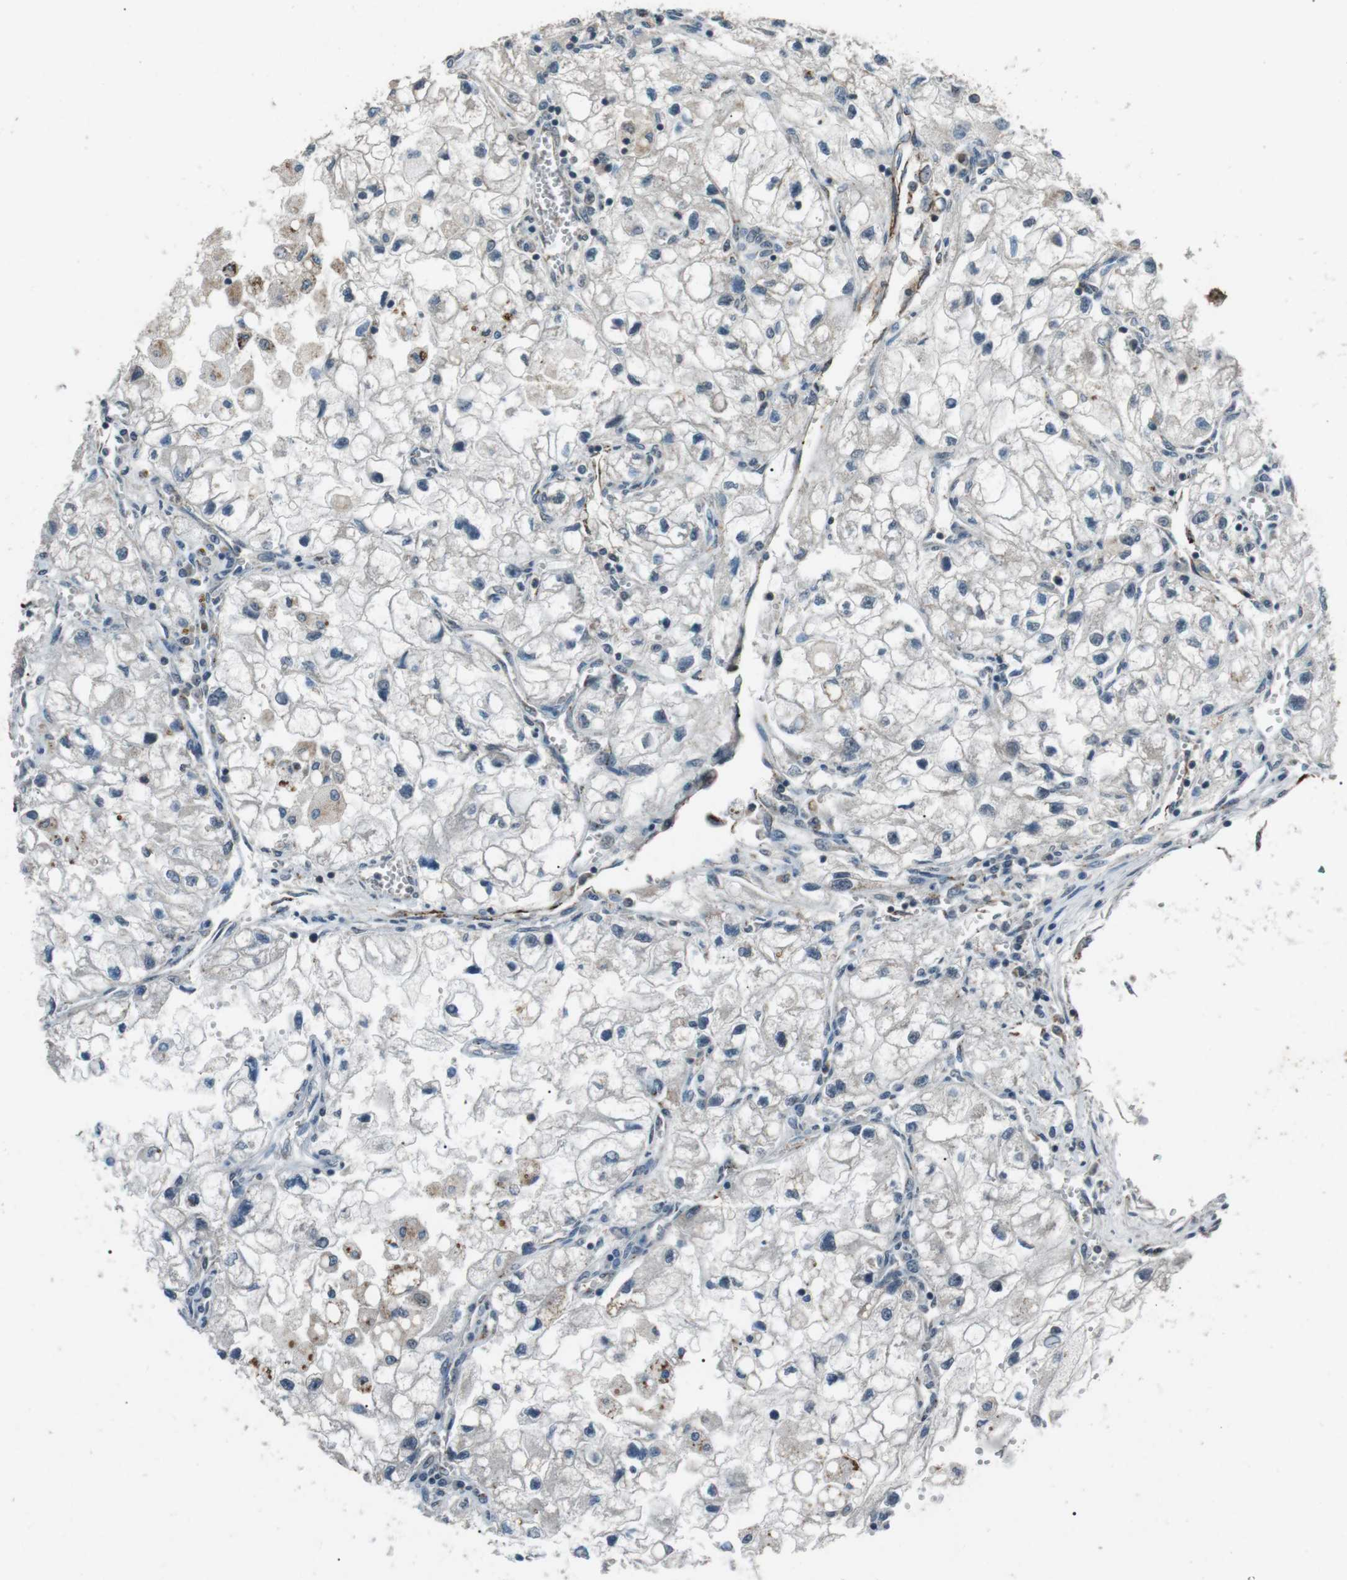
{"staining": {"intensity": "negative", "quantity": "none", "location": "none"}, "tissue": "renal cancer", "cell_type": "Tumor cells", "image_type": "cancer", "snomed": [{"axis": "morphology", "description": "Adenocarcinoma, NOS"}, {"axis": "topography", "description": "Kidney"}], "caption": "The micrograph demonstrates no staining of tumor cells in renal adenocarcinoma.", "gene": "NEK7", "patient": {"sex": "female", "age": 70}}